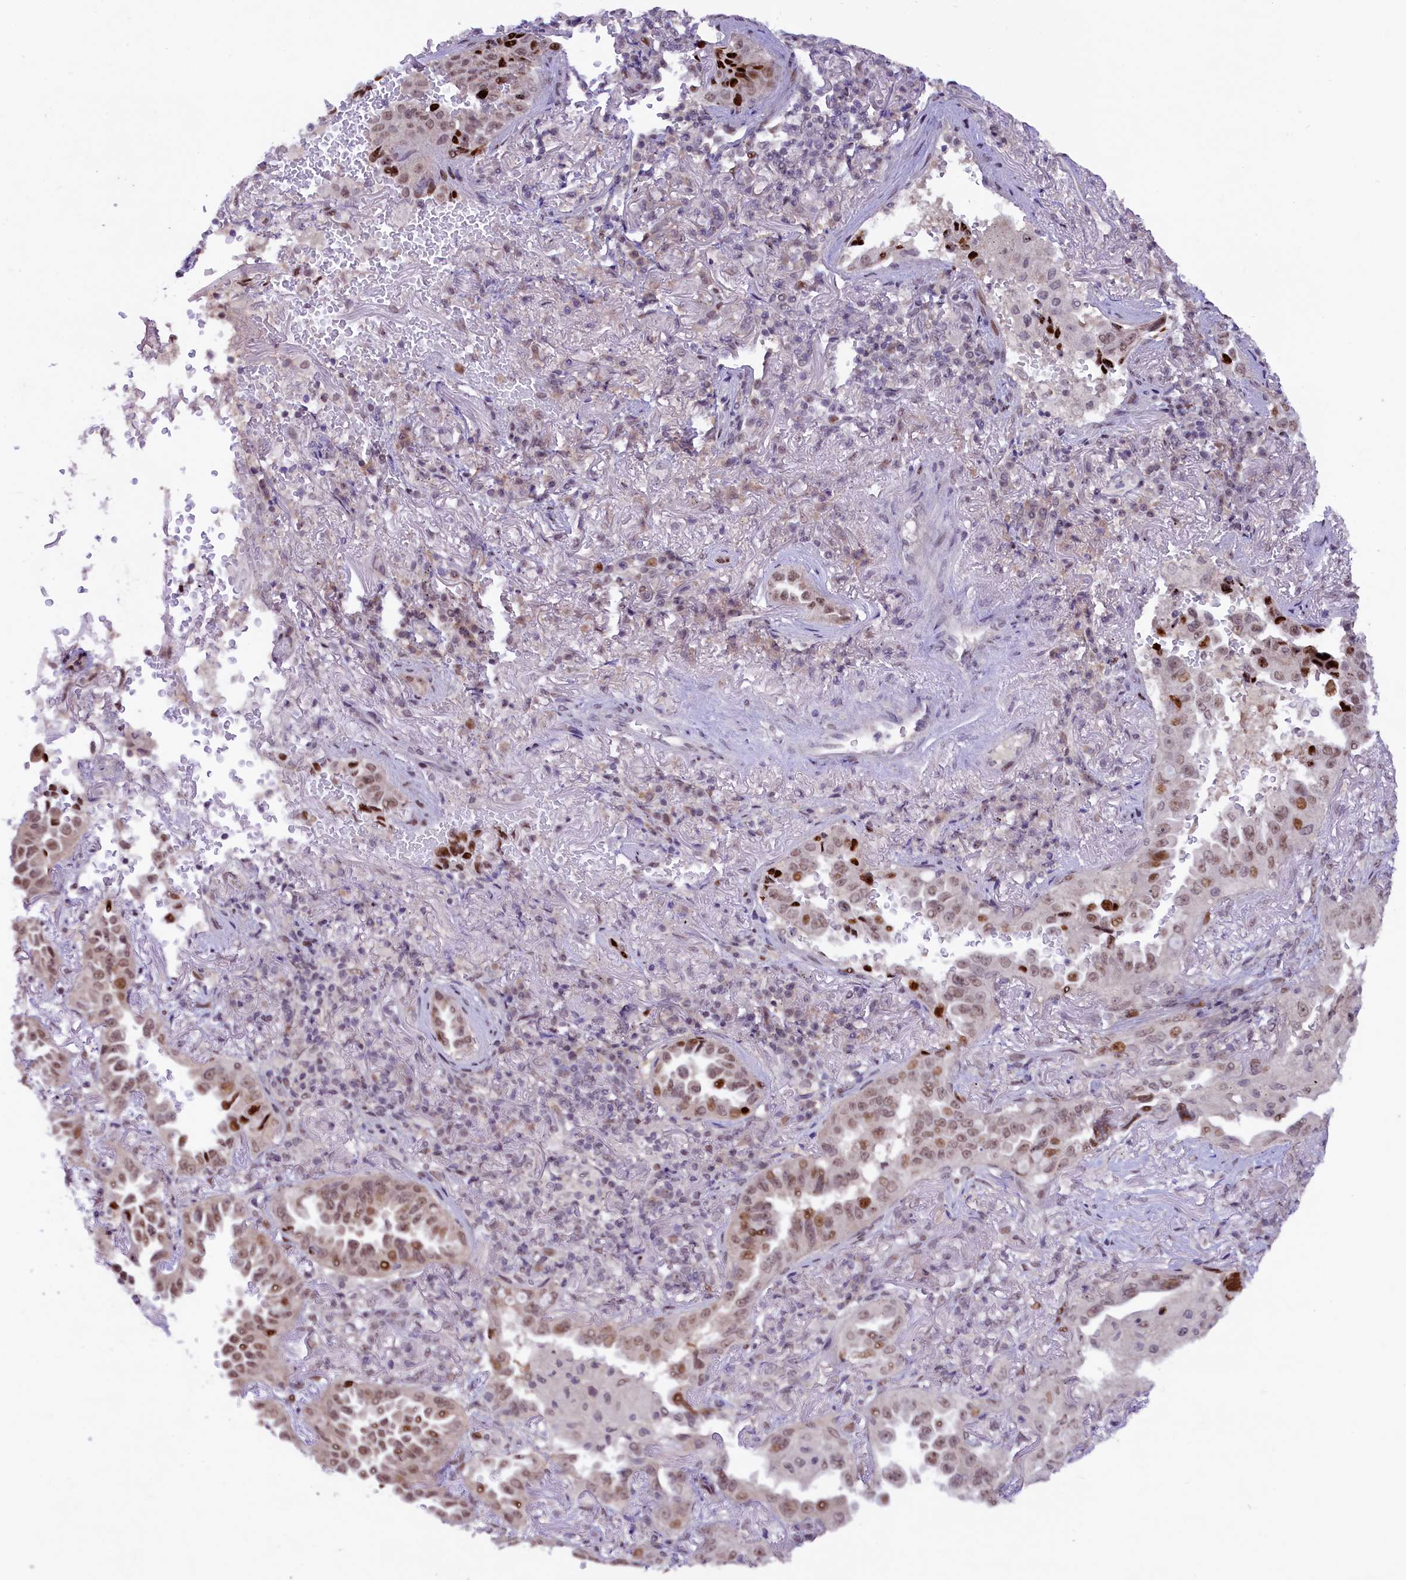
{"staining": {"intensity": "moderate", "quantity": ">75%", "location": "nuclear"}, "tissue": "lung cancer", "cell_type": "Tumor cells", "image_type": "cancer", "snomed": [{"axis": "morphology", "description": "Adenocarcinoma, NOS"}, {"axis": "topography", "description": "Lung"}], "caption": "Tumor cells show medium levels of moderate nuclear expression in about >75% of cells in human lung cancer.", "gene": "ANKS3", "patient": {"sex": "female", "age": 69}}